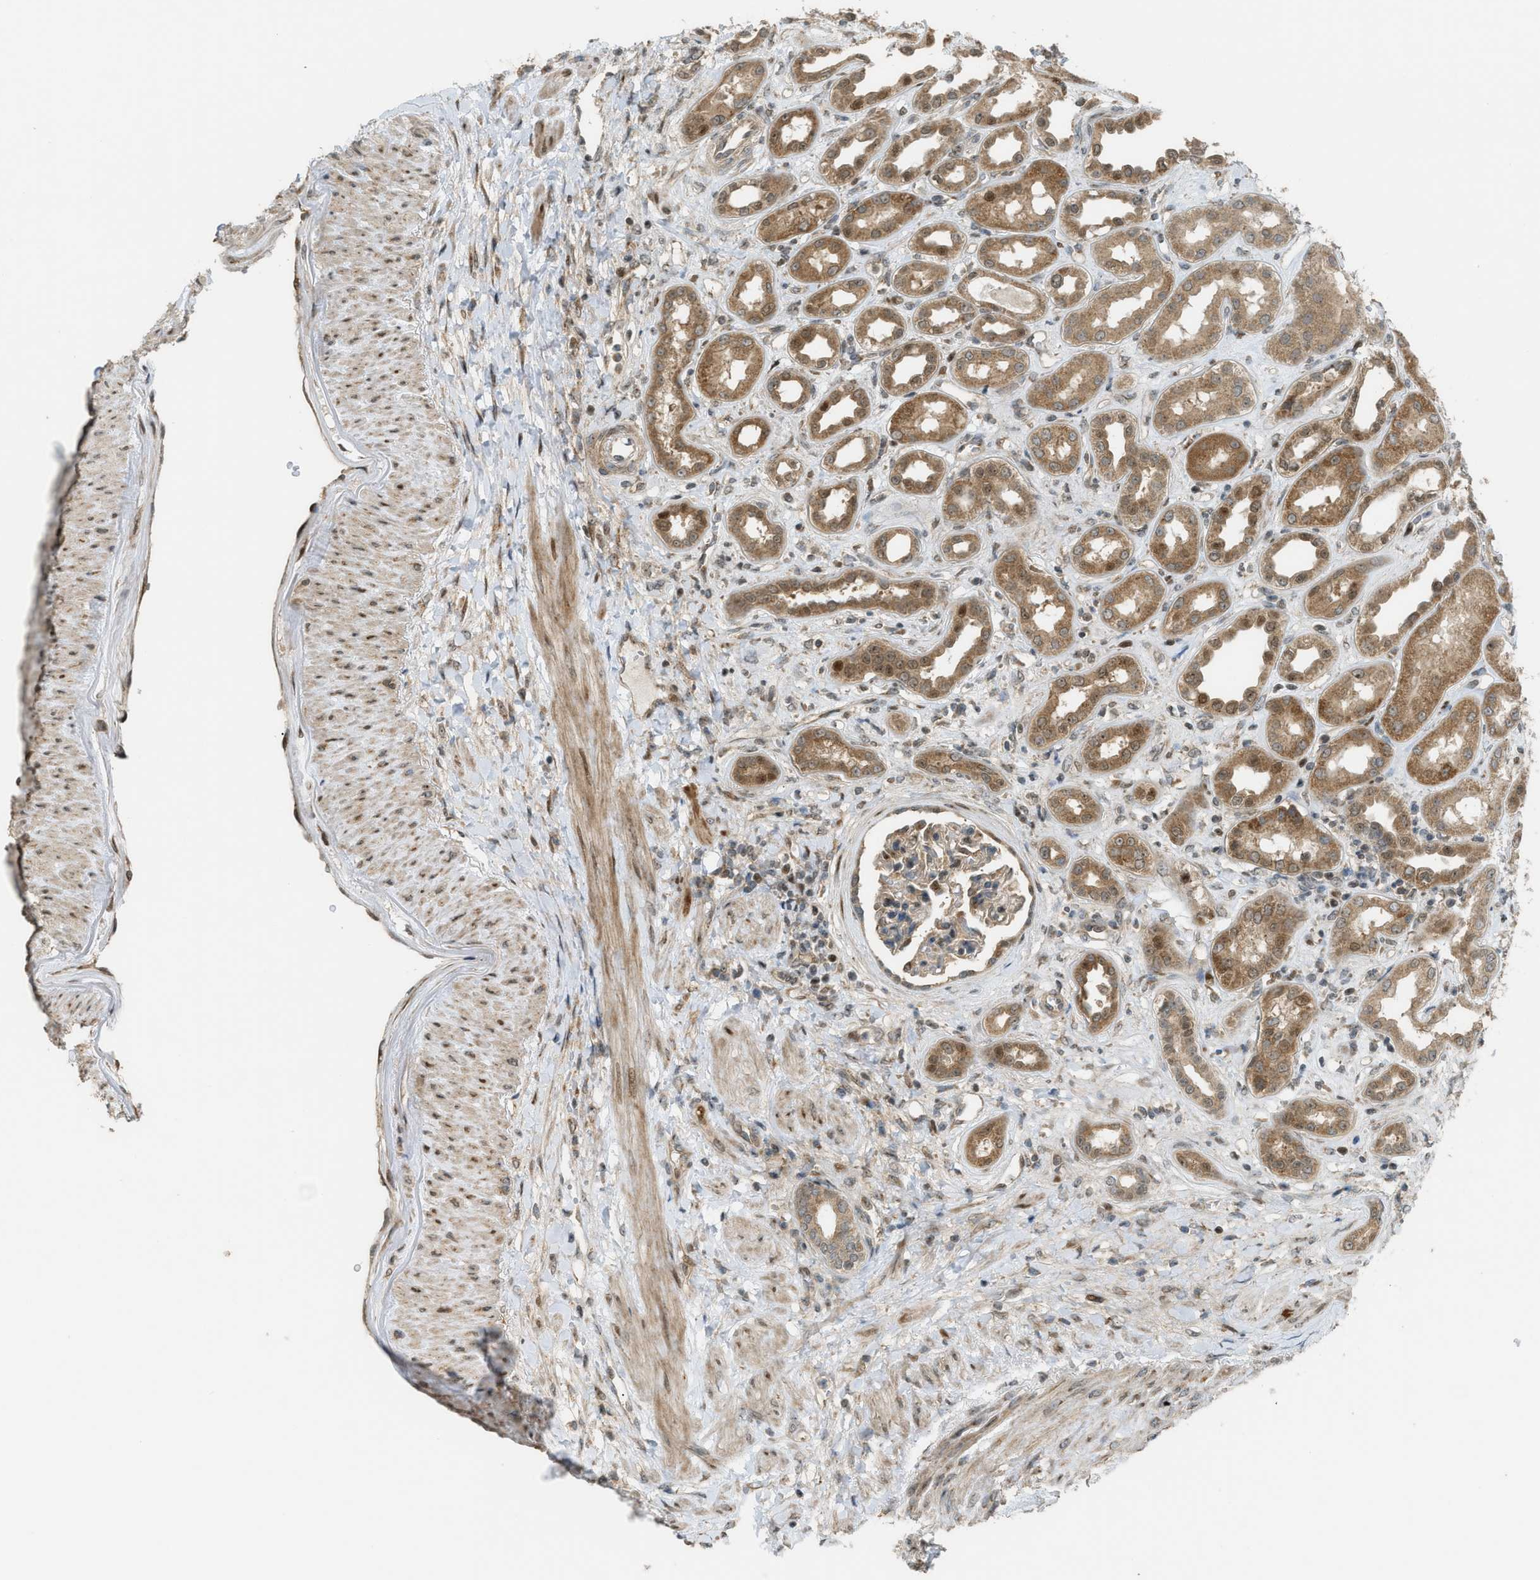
{"staining": {"intensity": "moderate", "quantity": "25%-75%", "location": "cytoplasmic/membranous,nuclear"}, "tissue": "kidney", "cell_type": "Cells in glomeruli", "image_type": "normal", "snomed": [{"axis": "morphology", "description": "Normal tissue, NOS"}, {"axis": "topography", "description": "Kidney"}], "caption": "A photomicrograph of human kidney stained for a protein shows moderate cytoplasmic/membranous,nuclear brown staining in cells in glomeruli.", "gene": "CCDC186", "patient": {"sex": "male", "age": 59}}